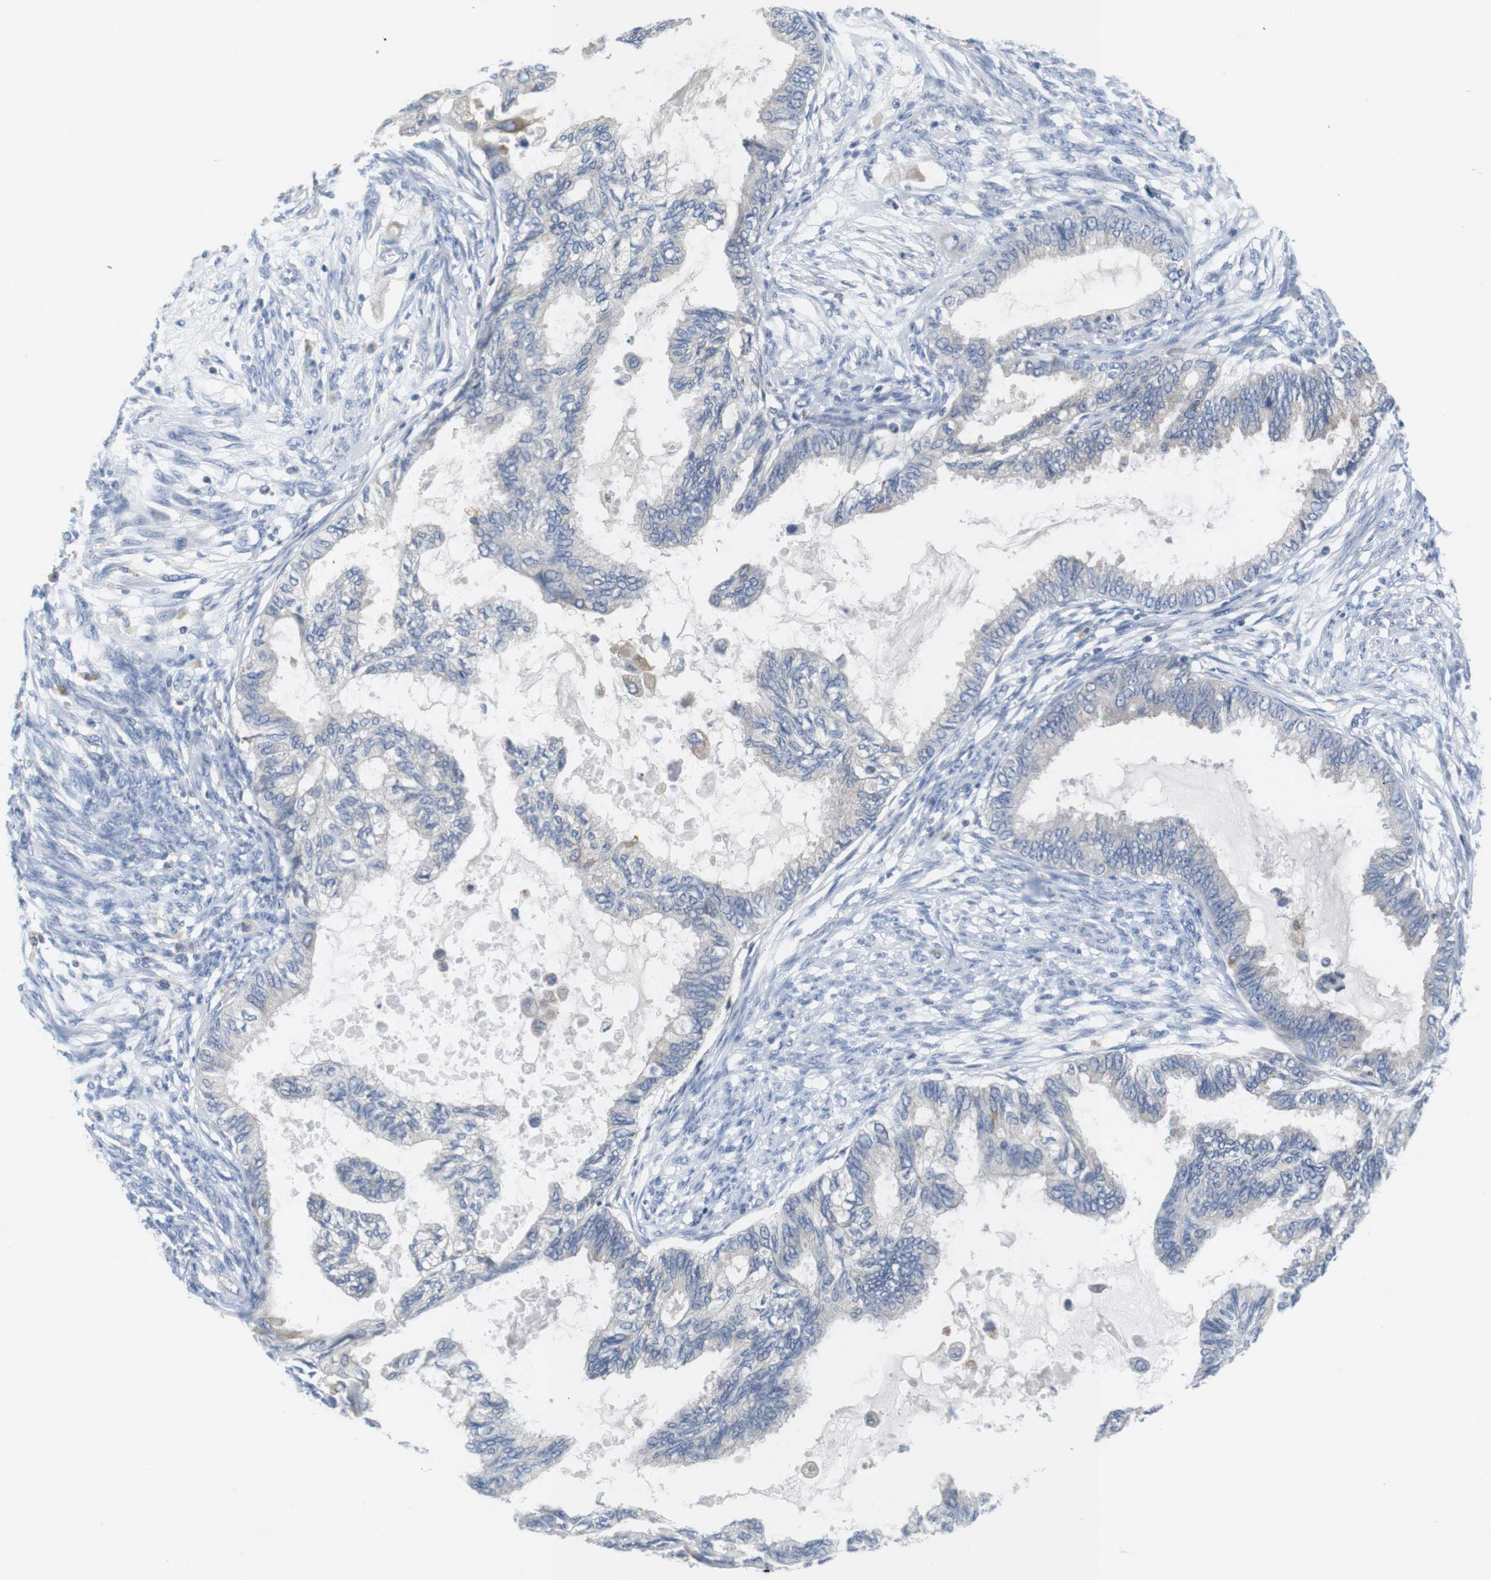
{"staining": {"intensity": "negative", "quantity": "none", "location": "none"}, "tissue": "cervical cancer", "cell_type": "Tumor cells", "image_type": "cancer", "snomed": [{"axis": "morphology", "description": "Normal tissue, NOS"}, {"axis": "morphology", "description": "Adenocarcinoma, NOS"}, {"axis": "topography", "description": "Cervix"}, {"axis": "topography", "description": "Endometrium"}], "caption": "Cervical cancer (adenocarcinoma) stained for a protein using immunohistochemistry (IHC) reveals no positivity tumor cells.", "gene": "CNGA2", "patient": {"sex": "female", "age": 86}}